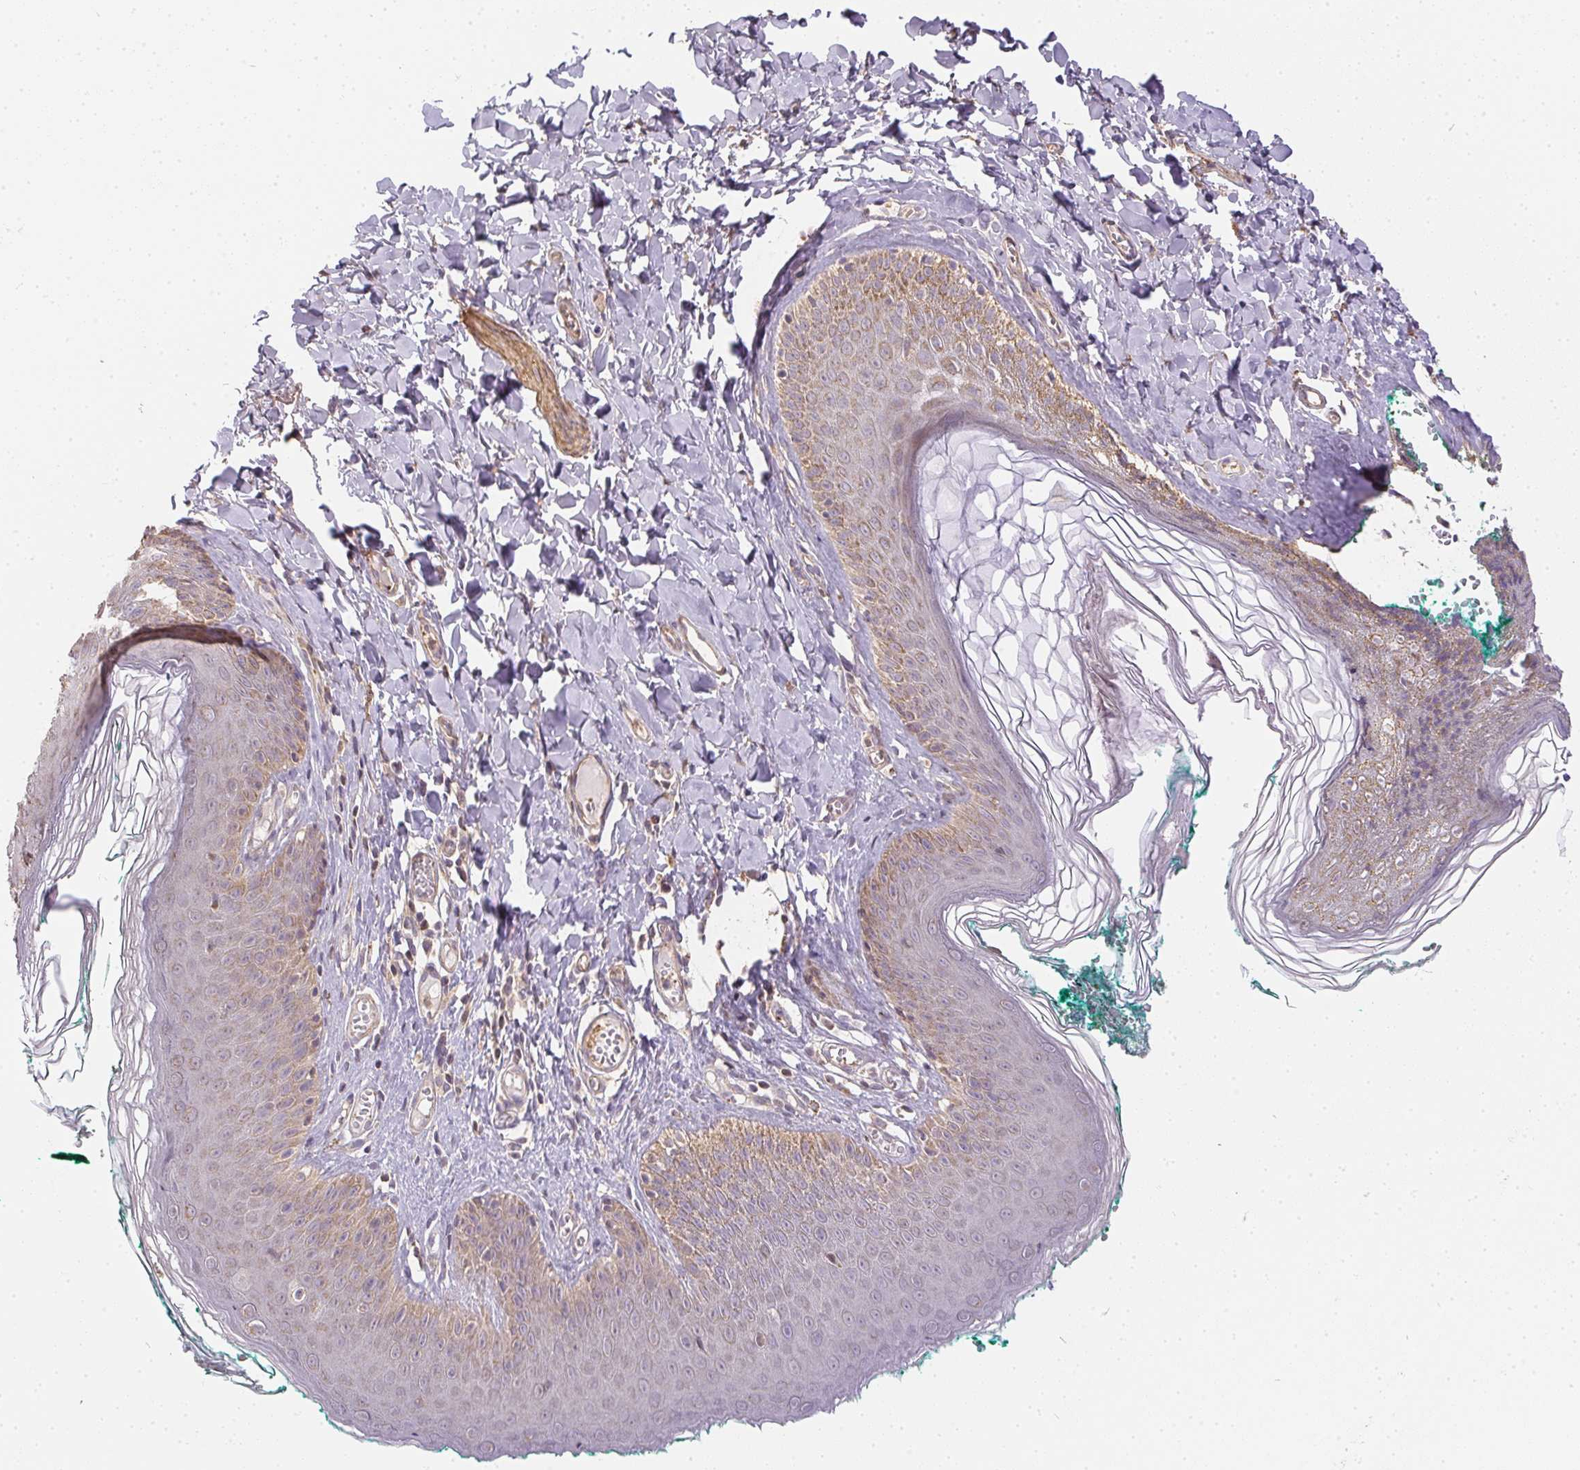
{"staining": {"intensity": "weak", "quantity": "<25%", "location": "cytoplasmic/membranous"}, "tissue": "skin", "cell_type": "Epidermal cells", "image_type": "normal", "snomed": [{"axis": "morphology", "description": "Normal tissue, NOS"}, {"axis": "topography", "description": "Vulva"}, {"axis": "topography", "description": "Peripheral nerve tissue"}], "caption": "Epidermal cells are negative for protein expression in normal human skin. Brightfield microscopy of immunohistochemistry stained with DAB (3,3'-diaminobenzidine) (brown) and hematoxylin (blue), captured at high magnification.", "gene": "REV3L", "patient": {"sex": "female", "age": 66}}